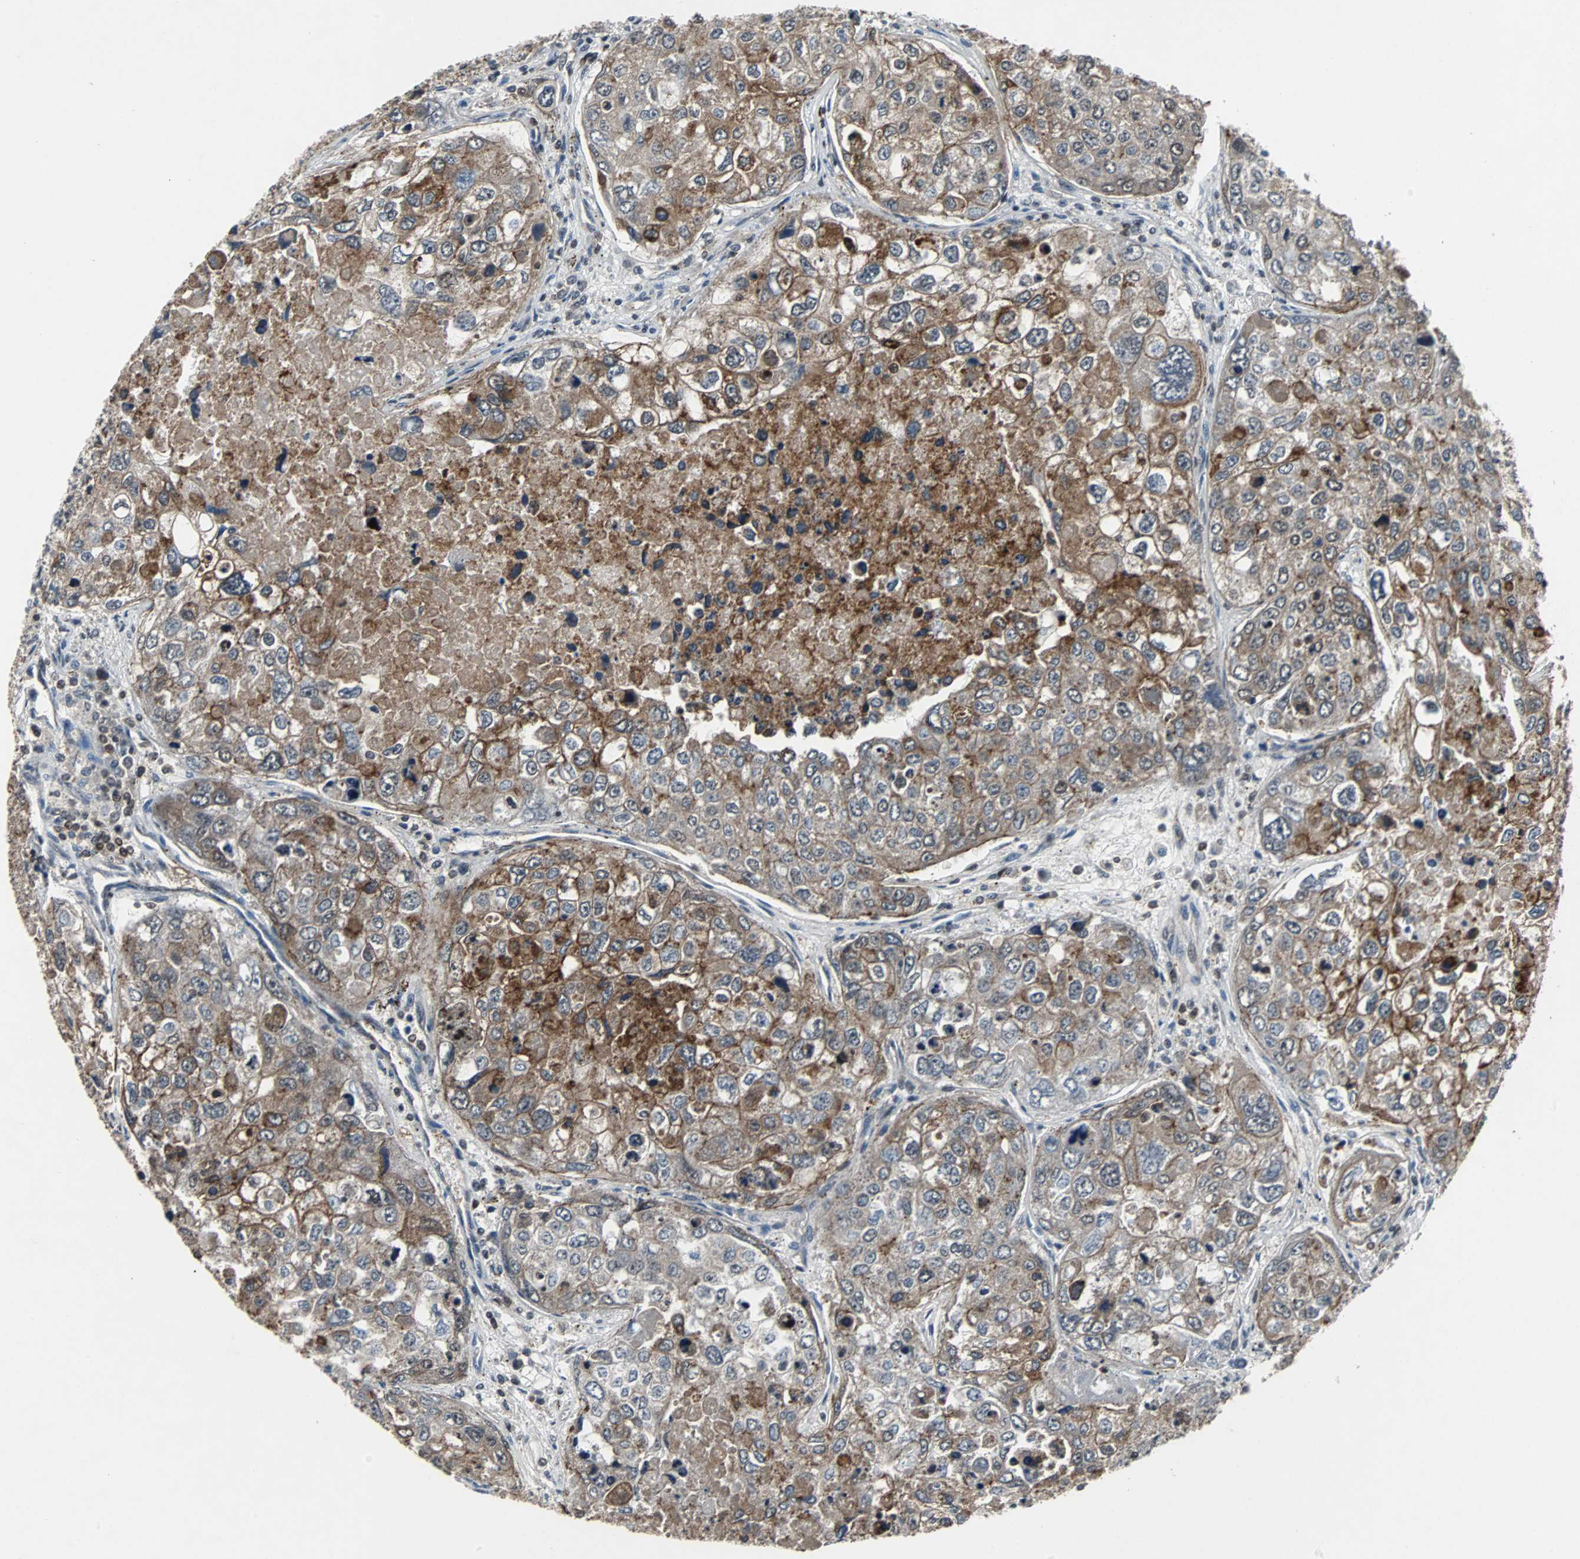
{"staining": {"intensity": "moderate", "quantity": ">75%", "location": "cytoplasmic/membranous"}, "tissue": "urothelial cancer", "cell_type": "Tumor cells", "image_type": "cancer", "snomed": [{"axis": "morphology", "description": "Urothelial carcinoma, High grade"}, {"axis": "topography", "description": "Lymph node"}, {"axis": "topography", "description": "Urinary bladder"}], "caption": "Protein analysis of urothelial cancer tissue shows moderate cytoplasmic/membranous staining in approximately >75% of tumor cells. (DAB (3,3'-diaminobenzidine) IHC with brightfield microscopy, high magnification).", "gene": "LSR", "patient": {"sex": "male", "age": 51}}